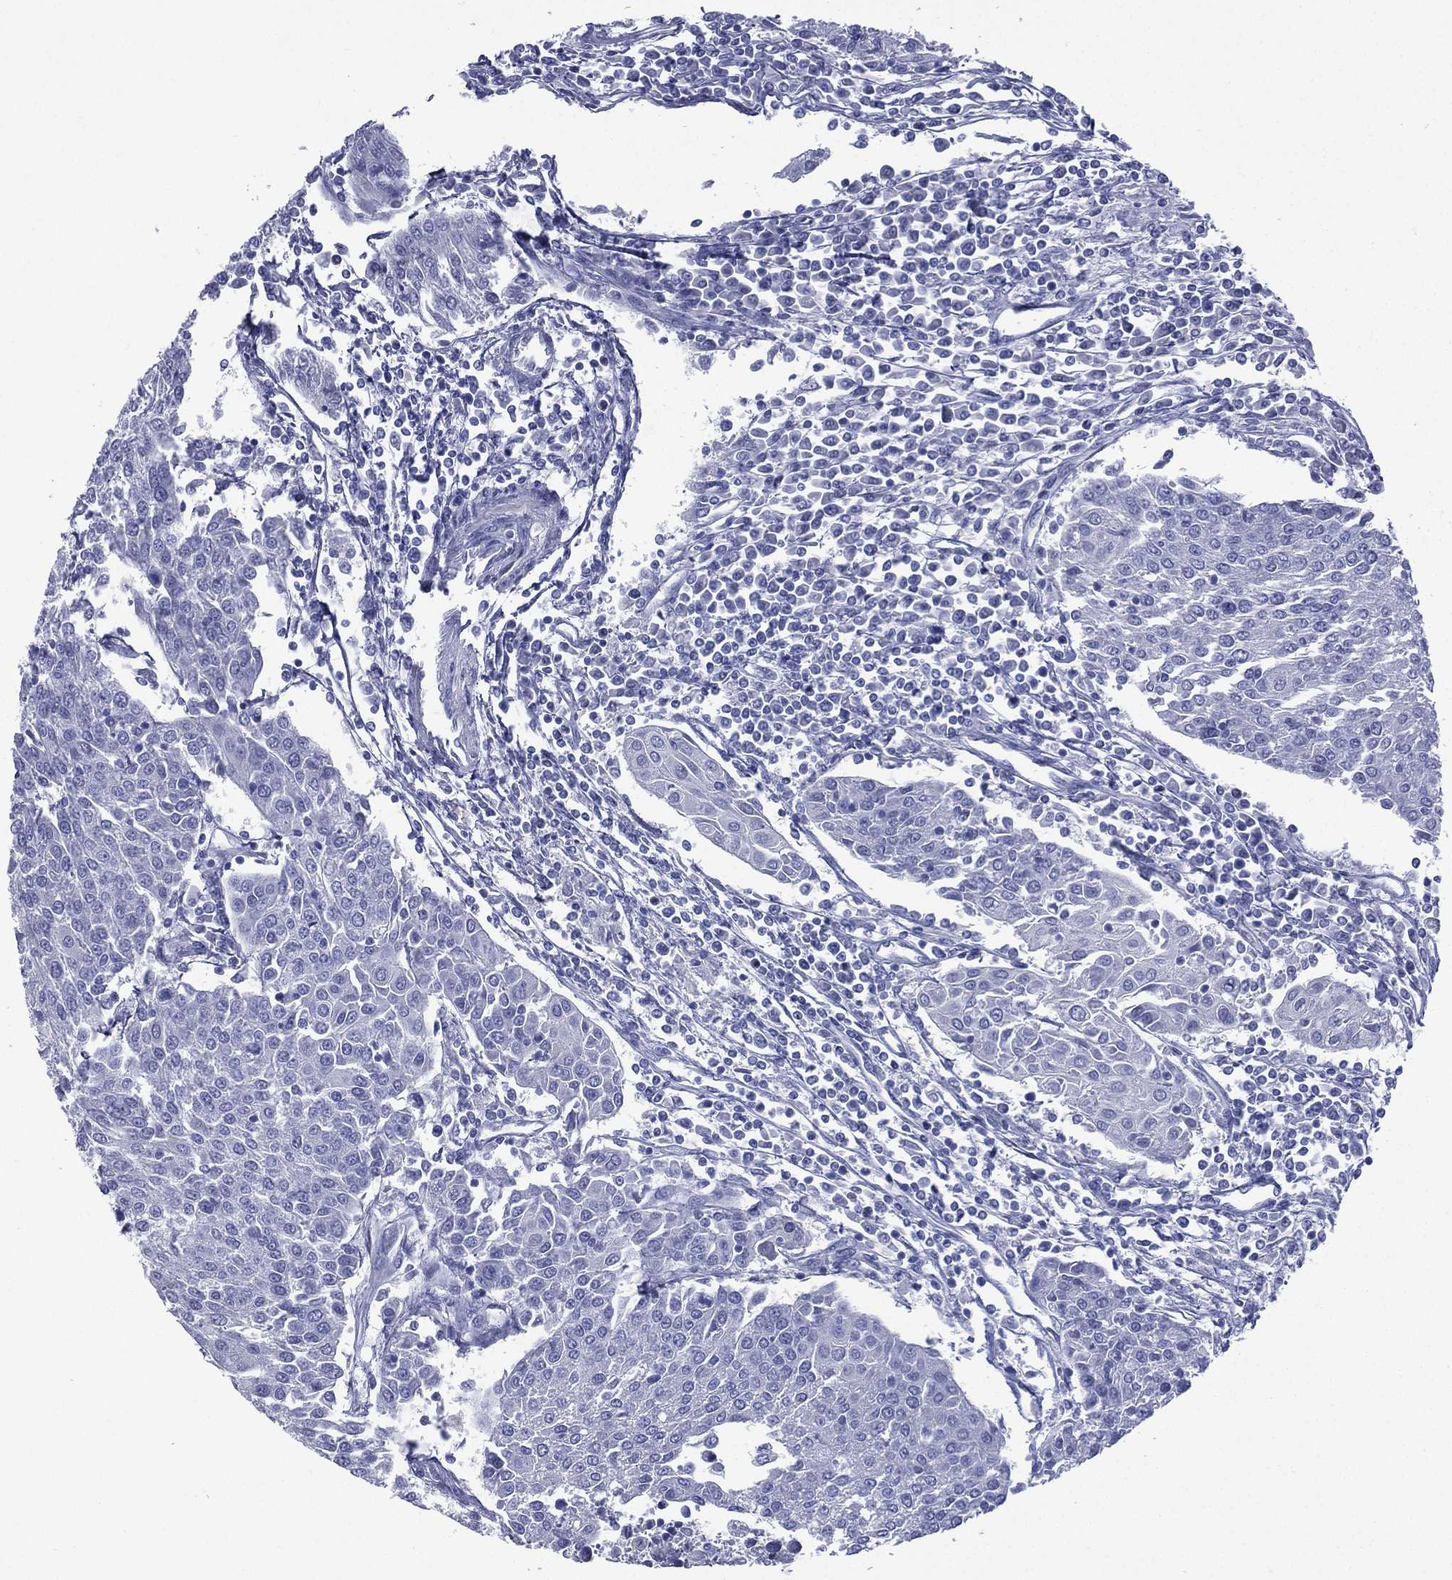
{"staining": {"intensity": "negative", "quantity": "none", "location": "none"}, "tissue": "urothelial cancer", "cell_type": "Tumor cells", "image_type": "cancer", "snomed": [{"axis": "morphology", "description": "Urothelial carcinoma, High grade"}, {"axis": "topography", "description": "Urinary bladder"}], "caption": "IHC image of human urothelial carcinoma (high-grade) stained for a protein (brown), which demonstrates no staining in tumor cells. Nuclei are stained in blue.", "gene": "CES2", "patient": {"sex": "female", "age": 85}}